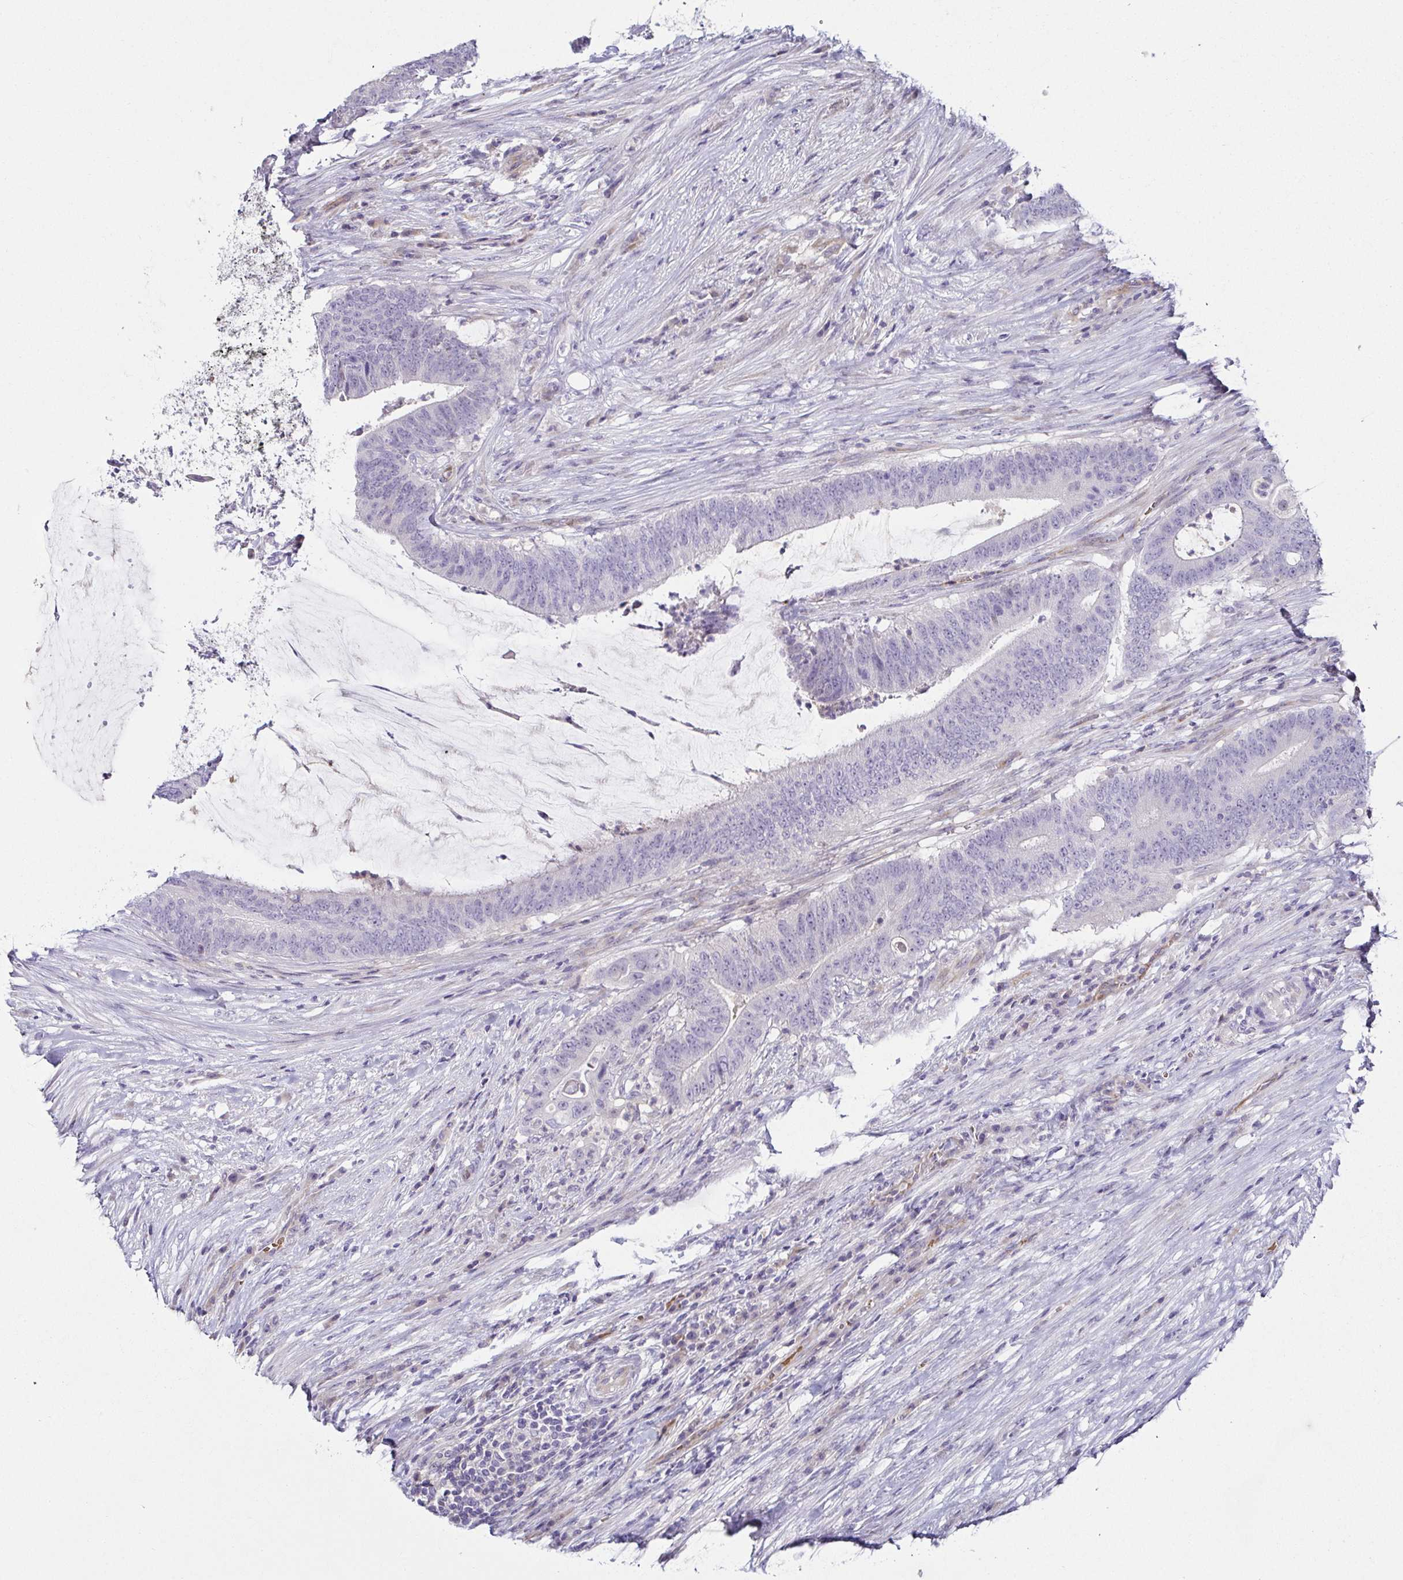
{"staining": {"intensity": "negative", "quantity": "none", "location": "none"}, "tissue": "colorectal cancer", "cell_type": "Tumor cells", "image_type": "cancer", "snomed": [{"axis": "morphology", "description": "Adenocarcinoma, NOS"}, {"axis": "topography", "description": "Colon"}], "caption": "This histopathology image is of adenocarcinoma (colorectal) stained with immunohistochemistry to label a protein in brown with the nuclei are counter-stained blue. There is no expression in tumor cells.", "gene": "FAM162B", "patient": {"sex": "female", "age": 43}}